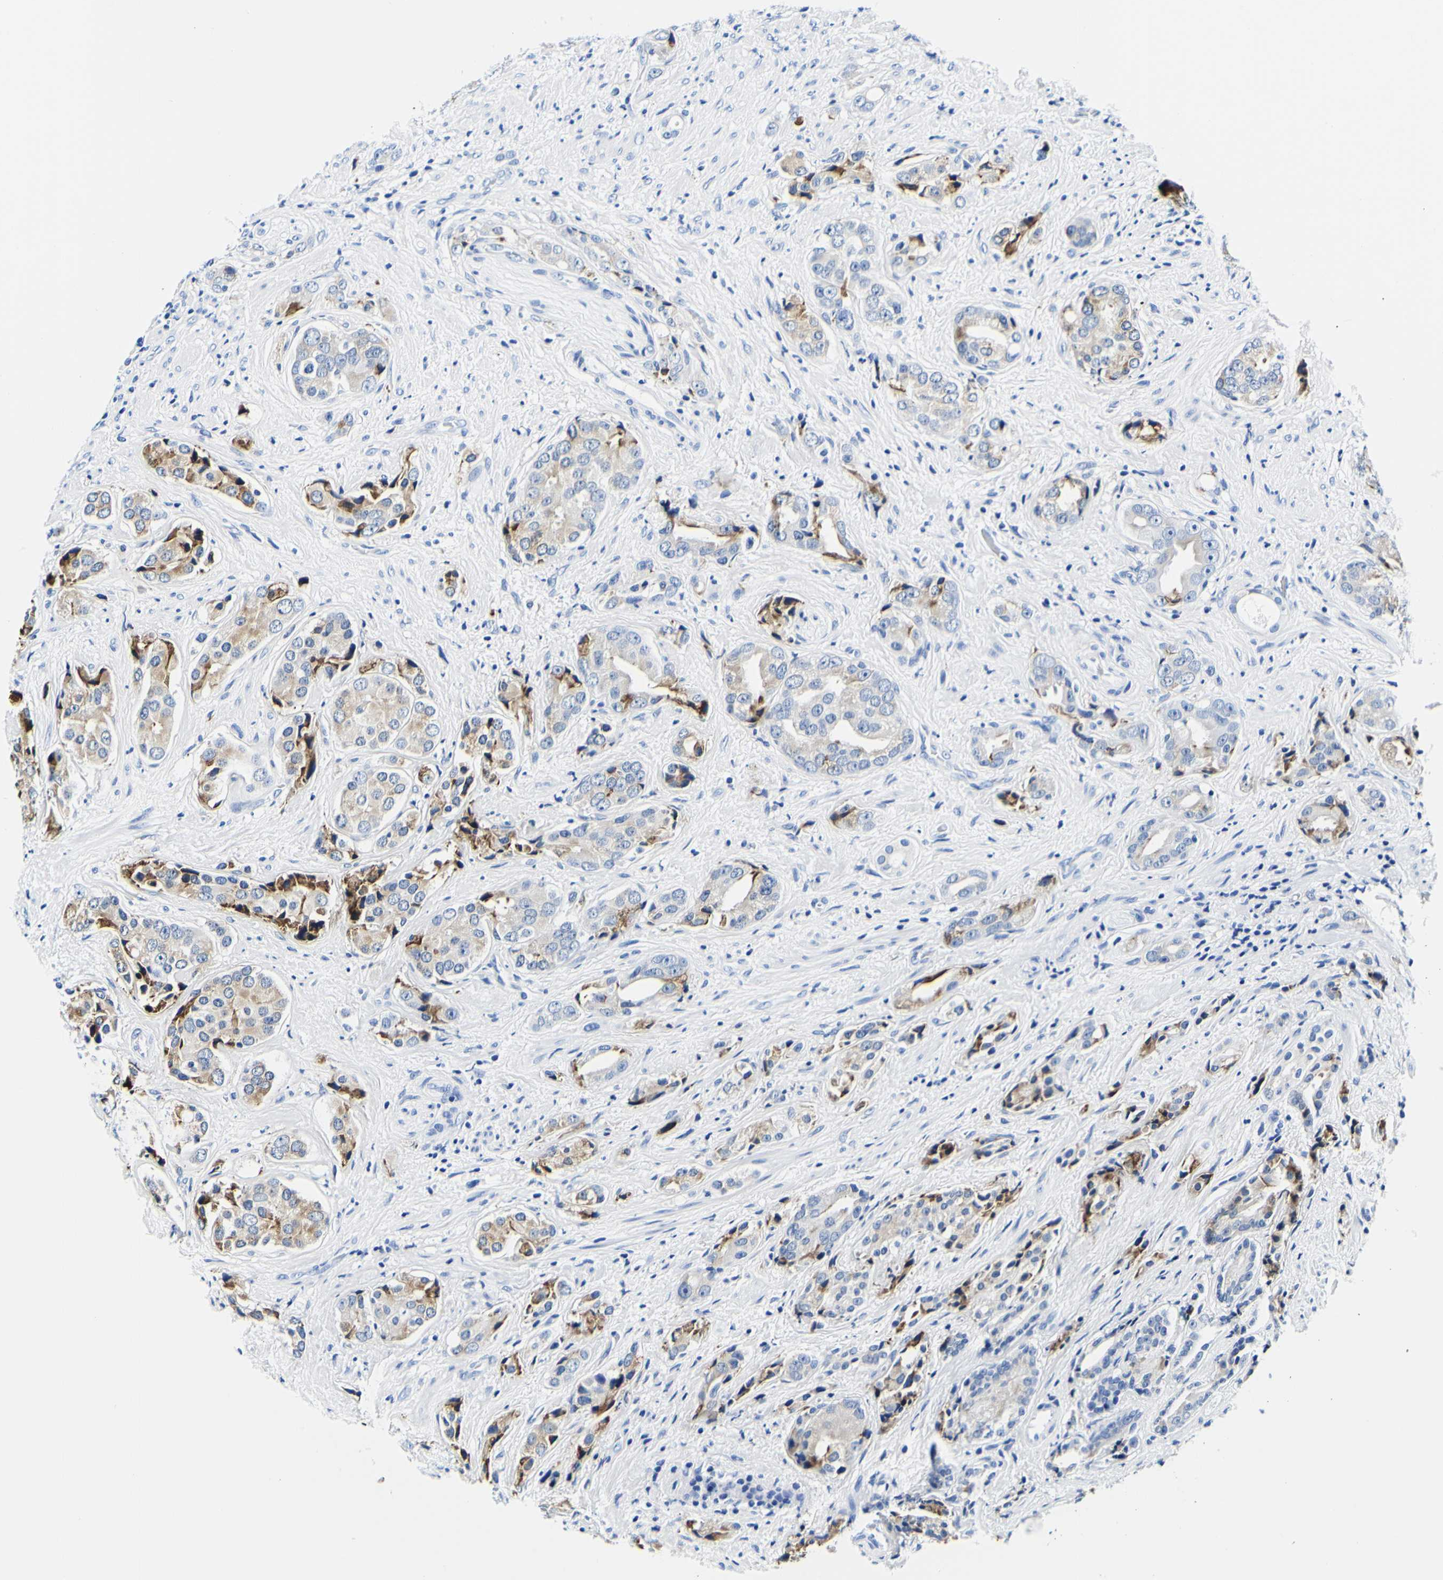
{"staining": {"intensity": "moderate", "quantity": "<25%", "location": "cytoplasmic/membranous"}, "tissue": "prostate cancer", "cell_type": "Tumor cells", "image_type": "cancer", "snomed": [{"axis": "morphology", "description": "Adenocarcinoma, High grade"}, {"axis": "topography", "description": "Prostate"}], "caption": "There is low levels of moderate cytoplasmic/membranous staining in tumor cells of prostate cancer, as demonstrated by immunohistochemical staining (brown color).", "gene": "P4HB", "patient": {"sex": "male", "age": 71}}